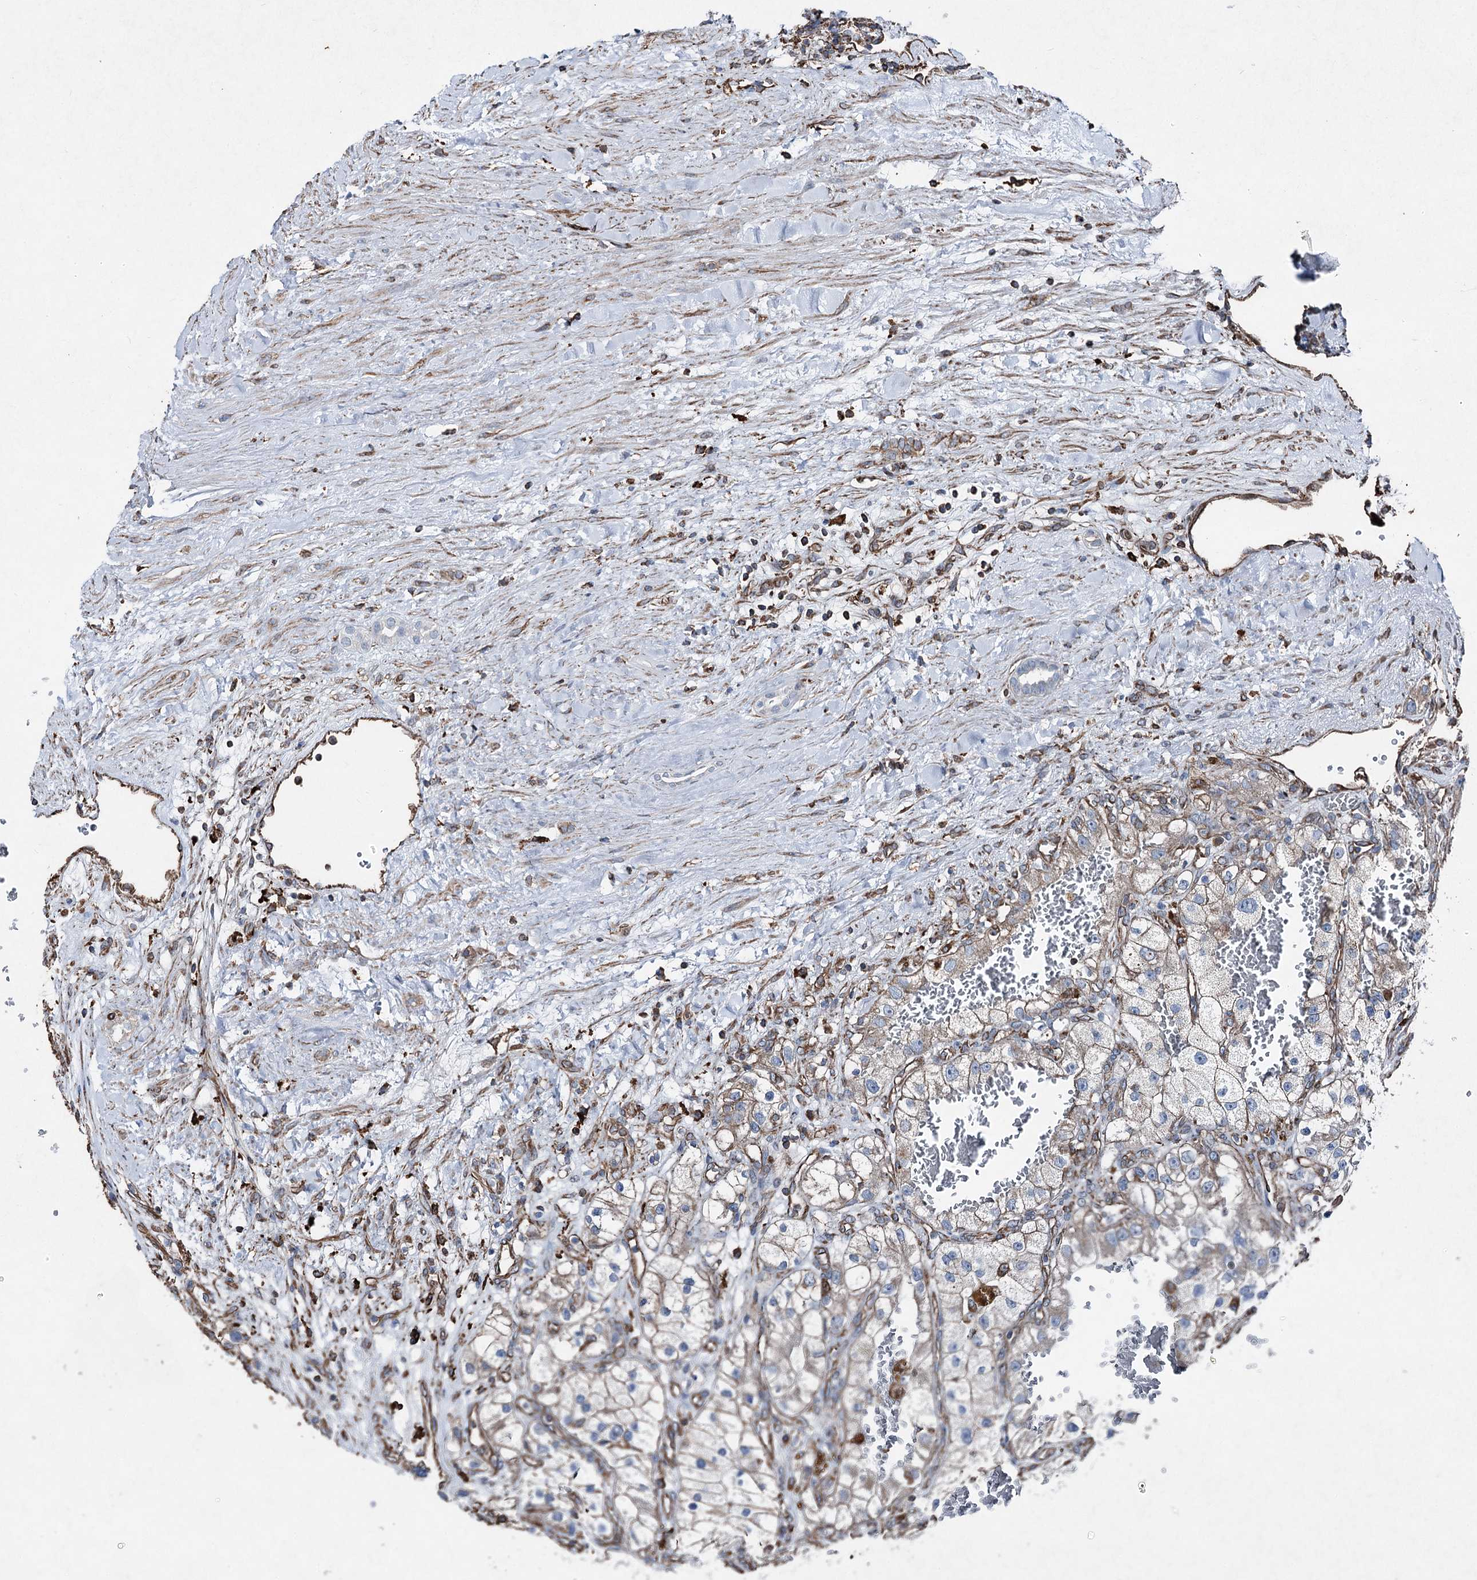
{"staining": {"intensity": "negative", "quantity": "none", "location": "none"}, "tissue": "renal cancer", "cell_type": "Tumor cells", "image_type": "cancer", "snomed": [{"axis": "morphology", "description": "Adenocarcinoma, NOS"}, {"axis": "topography", "description": "Kidney"}], "caption": "This is an immunohistochemistry (IHC) photomicrograph of adenocarcinoma (renal). There is no staining in tumor cells.", "gene": "CLEC4M", "patient": {"sex": "female", "age": 57}}